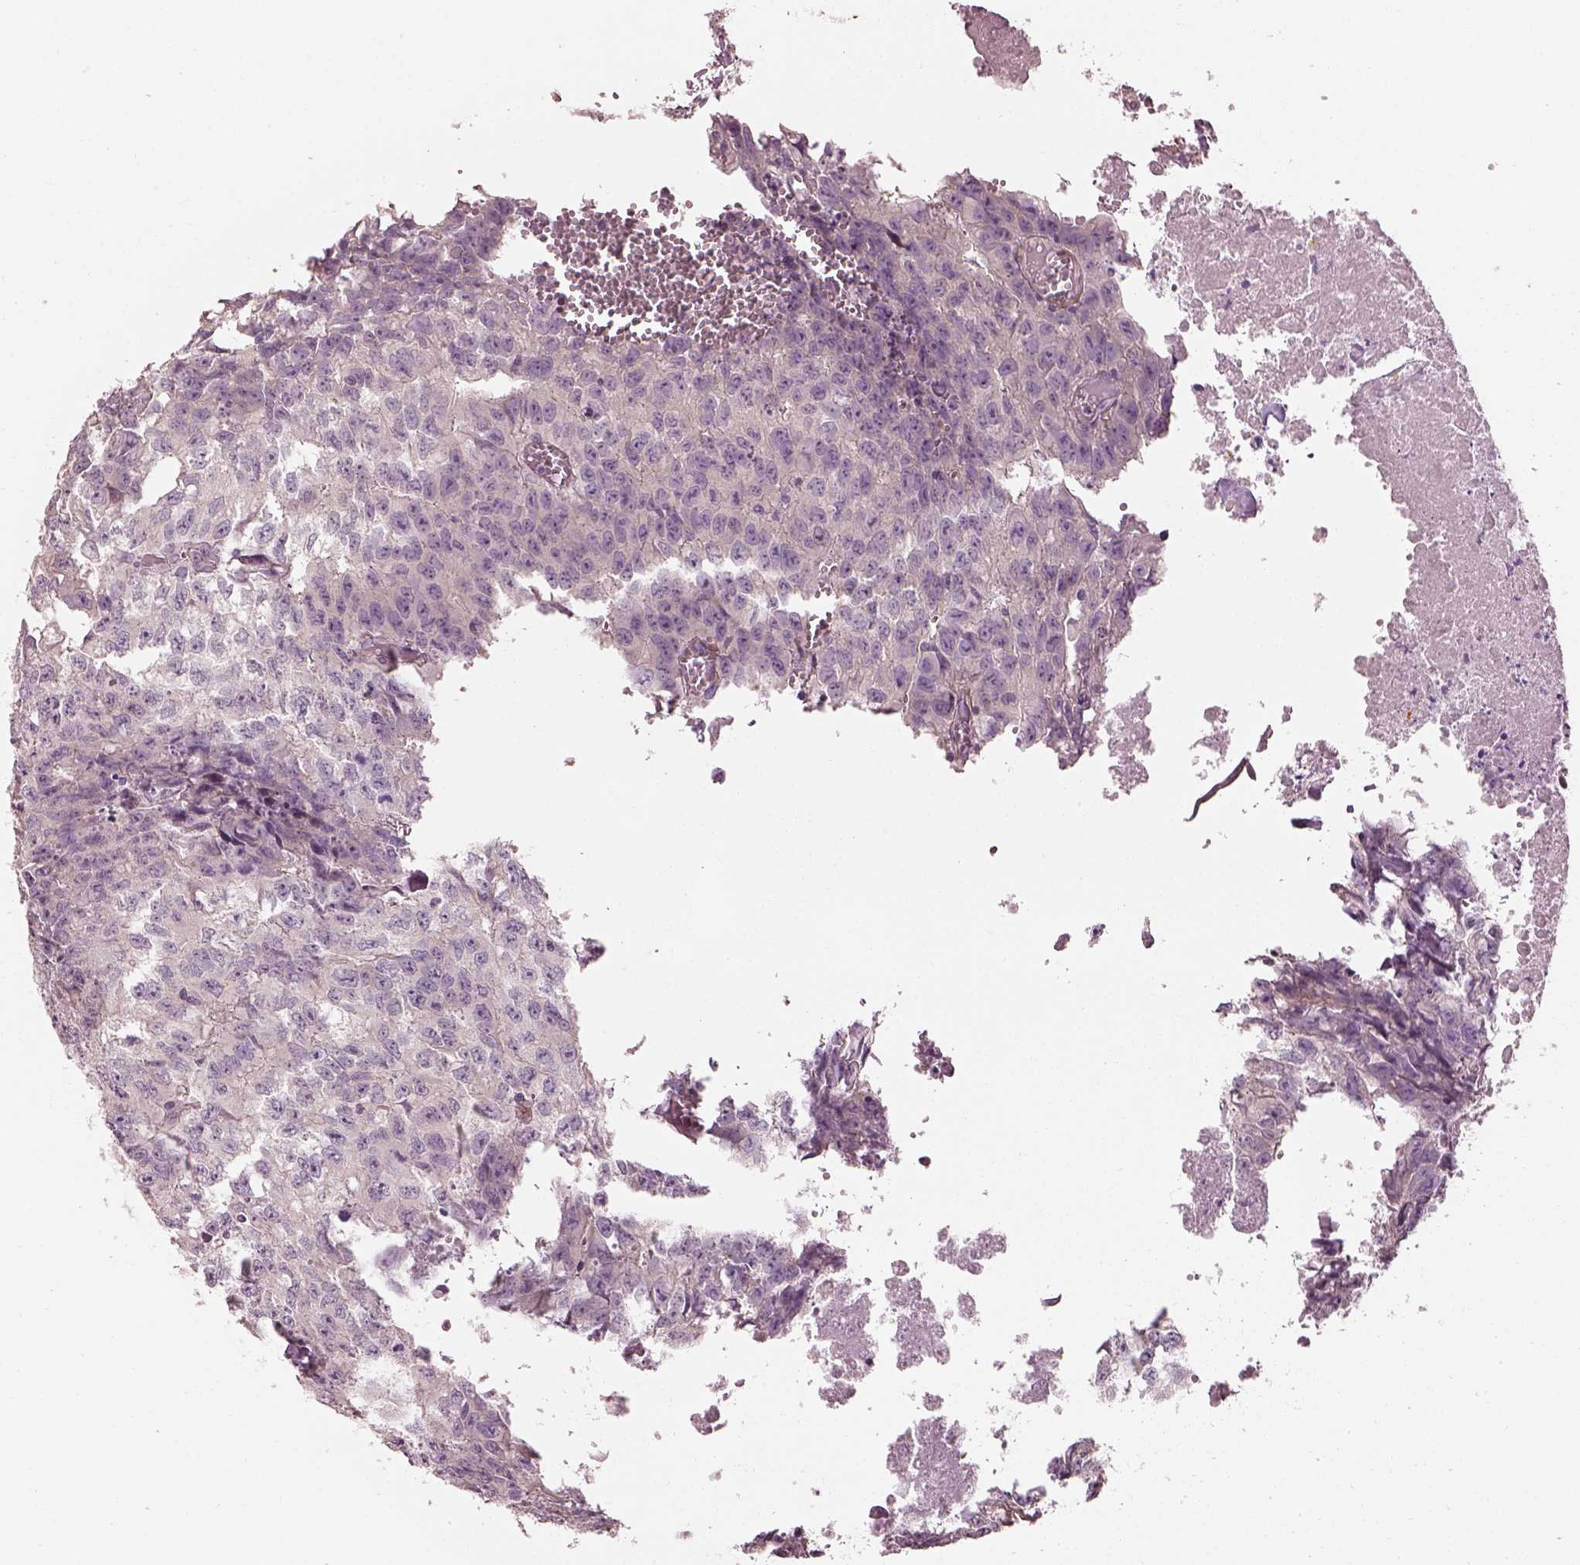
{"staining": {"intensity": "negative", "quantity": "none", "location": "none"}, "tissue": "testis cancer", "cell_type": "Tumor cells", "image_type": "cancer", "snomed": [{"axis": "morphology", "description": "Carcinoma, Embryonal, NOS"}, {"axis": "morphology", "description": "Teratoma, malignant, NOS"}, {"axis": "topography", "description": "Testis"}], "caption": "Immunohistochemistry image of neoplastic tissue: human embryonal carcinoma (testis) stained with DAB (3,3'-diaminobenzidine) displays no significant protein expression in tumor cells. (Brightfield microscopy of DAB IHC at high magnification).", "gene": "PRKCZ", "patient": {"sex": "male", "age": 24}}